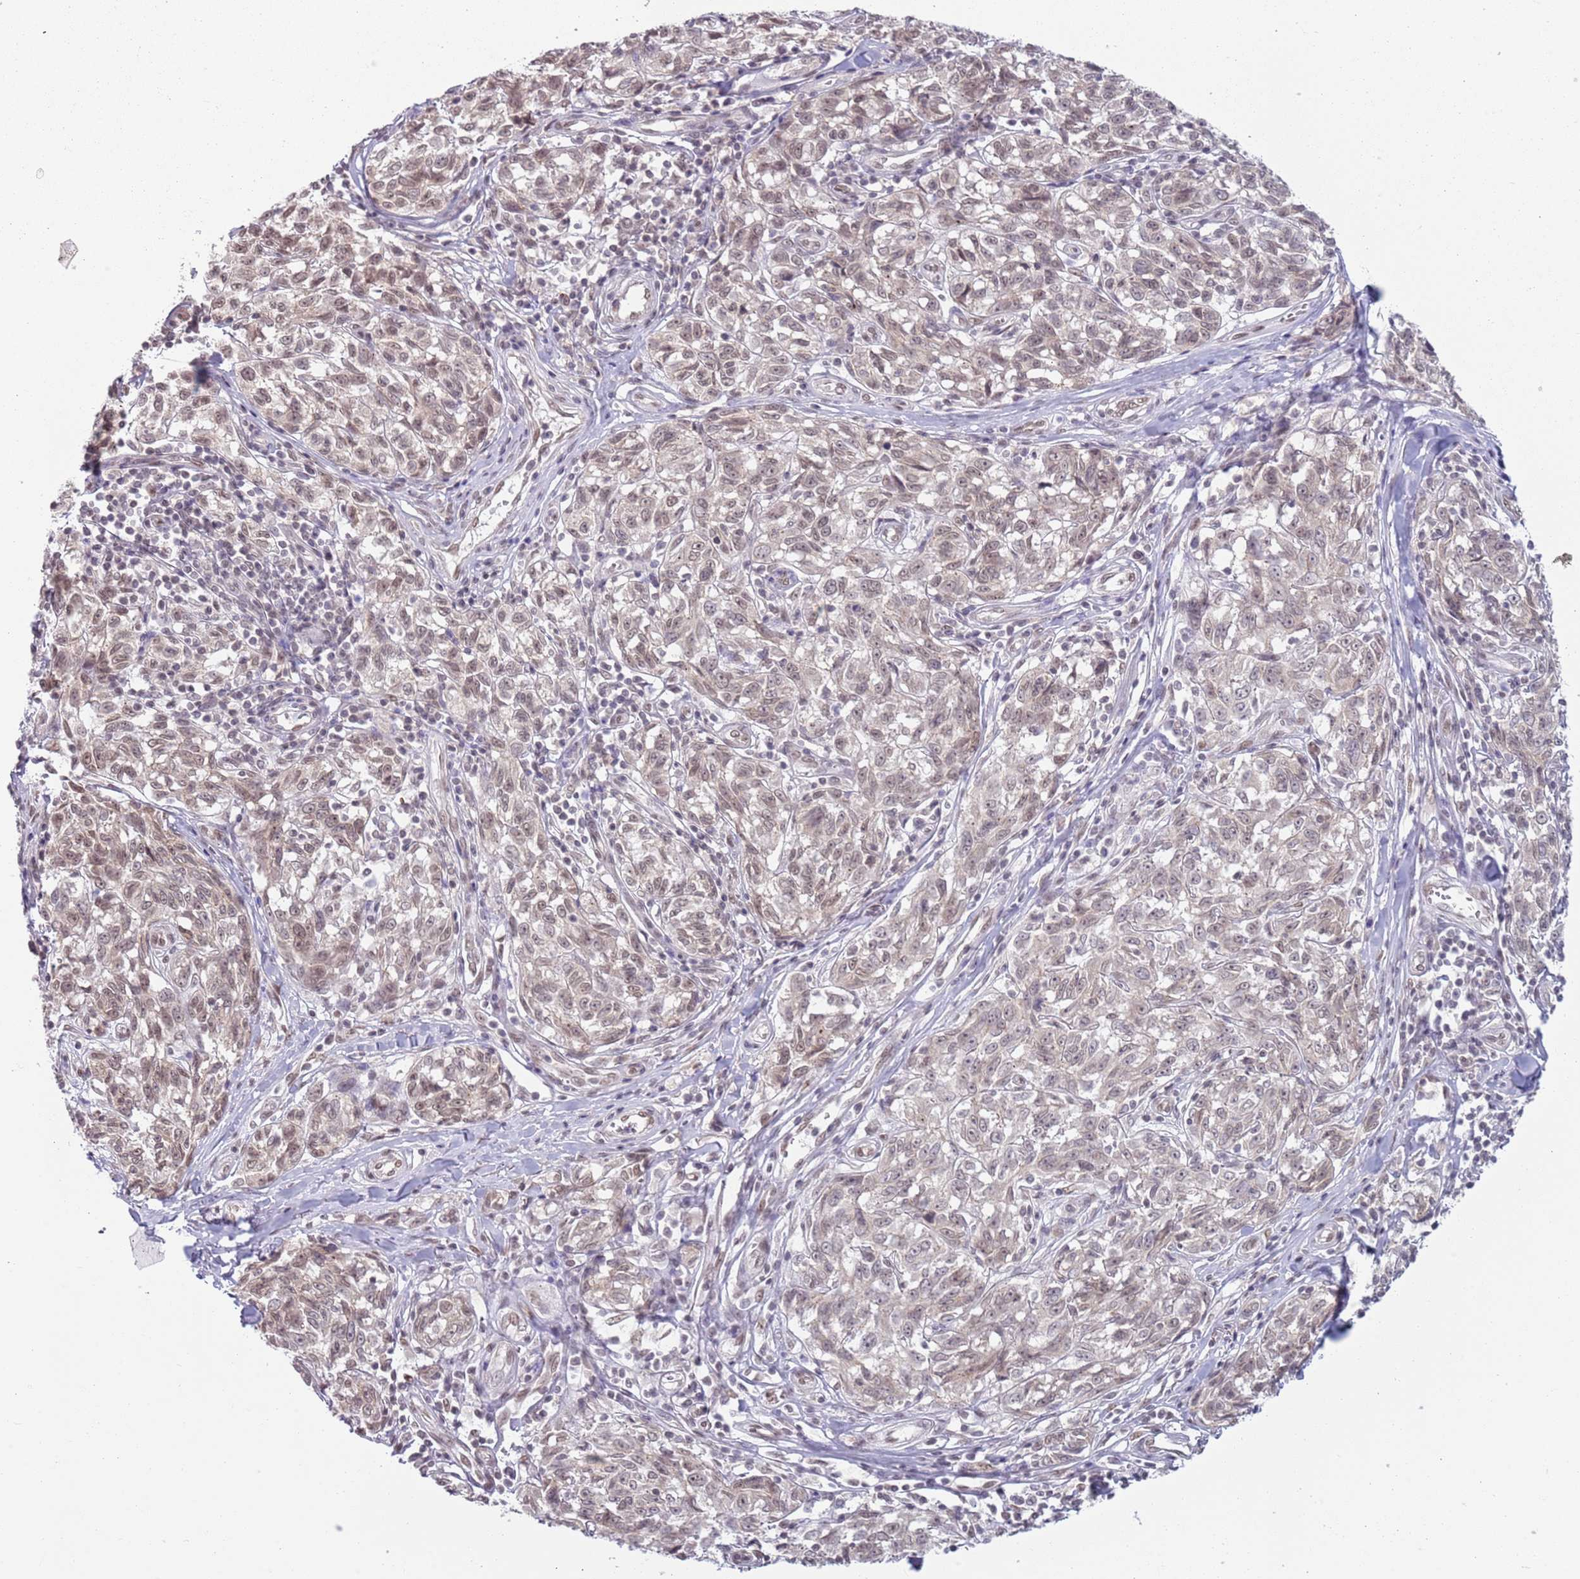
{"staining": {"intensity": "weak", "quantity": "25%-75%", "location": "cytoplasmic/membranous,nuclear"}, "tissue": "melanoma", "cell_type": "Tumor cells", "image_type": "cancer", "snomed": [{"axis": "morphology", "description": "Normal tissue, NOS"}, {"axis": "morphology", "description": "Malignant melanoma, NOS"}, {"axis": "topography", "description": "Skin"}], "caption": "Tumor cells display low levels of weak cytoplasmic/membranous and nuclear expression in about 25%-75% of cells in human malignant melanoma.", "gene": "TM2D1", "patient": {"sex": "female", "age": 64}}